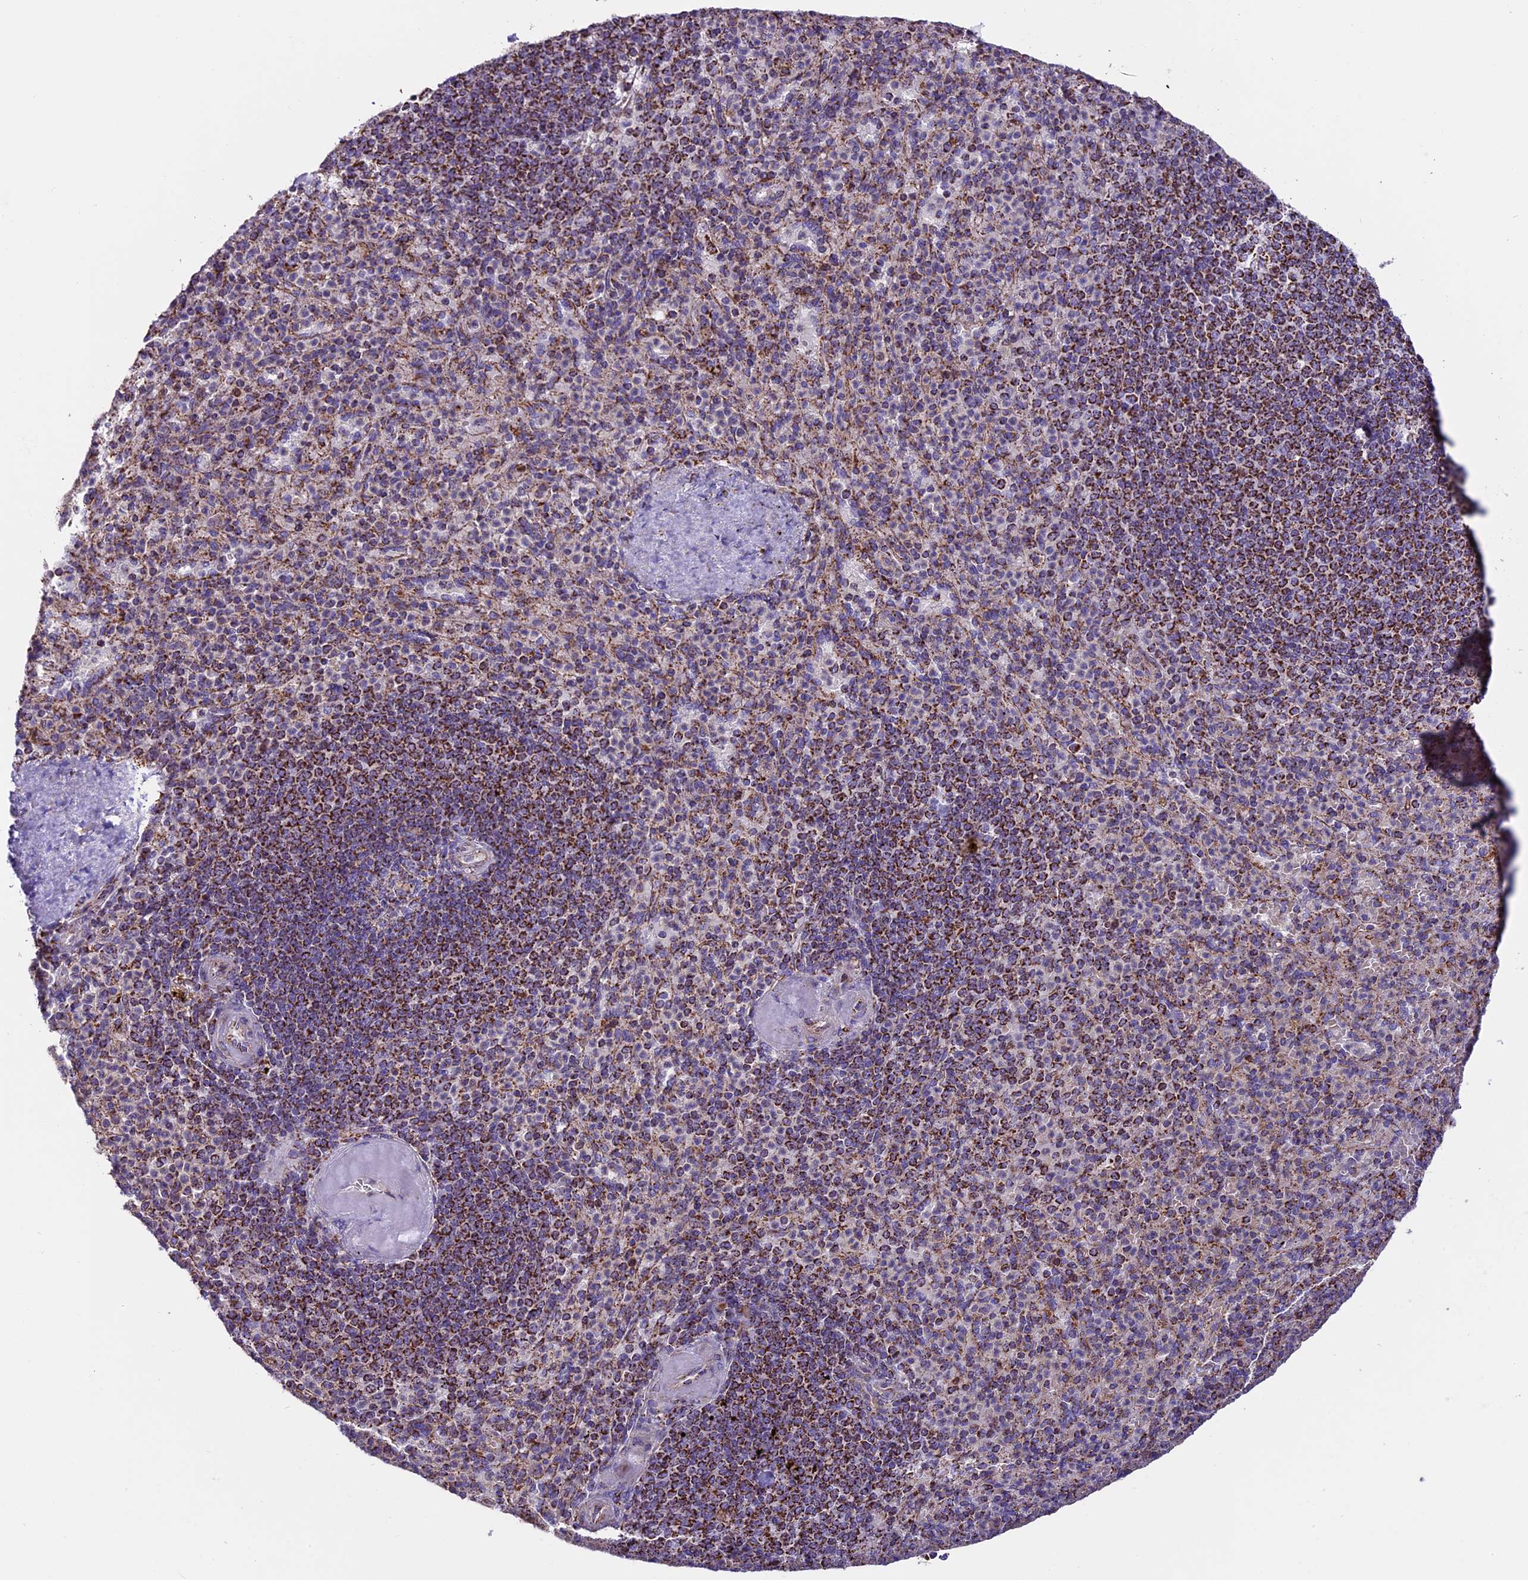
{"staining": {"intensity": "moderate", "quantity": "25%-75%", "location": "cytoplasmic/membranous"}, "tissue": "spleen", "cell_type": "Cells in red pulp", "image_type": "normal", "snomed": [{"axis": "morphology", "description": "Normal tissue, NOS"}, {"axis": "topography", "description": "Spleen"}], "caption": "The immunohistochemical stain shows moderate cytoplasmic/membranous positivity in cells in red pulp of unremarkable spleen.", "gene": "NDUFA8", "patient": {"sex": "female", "age": 74}}